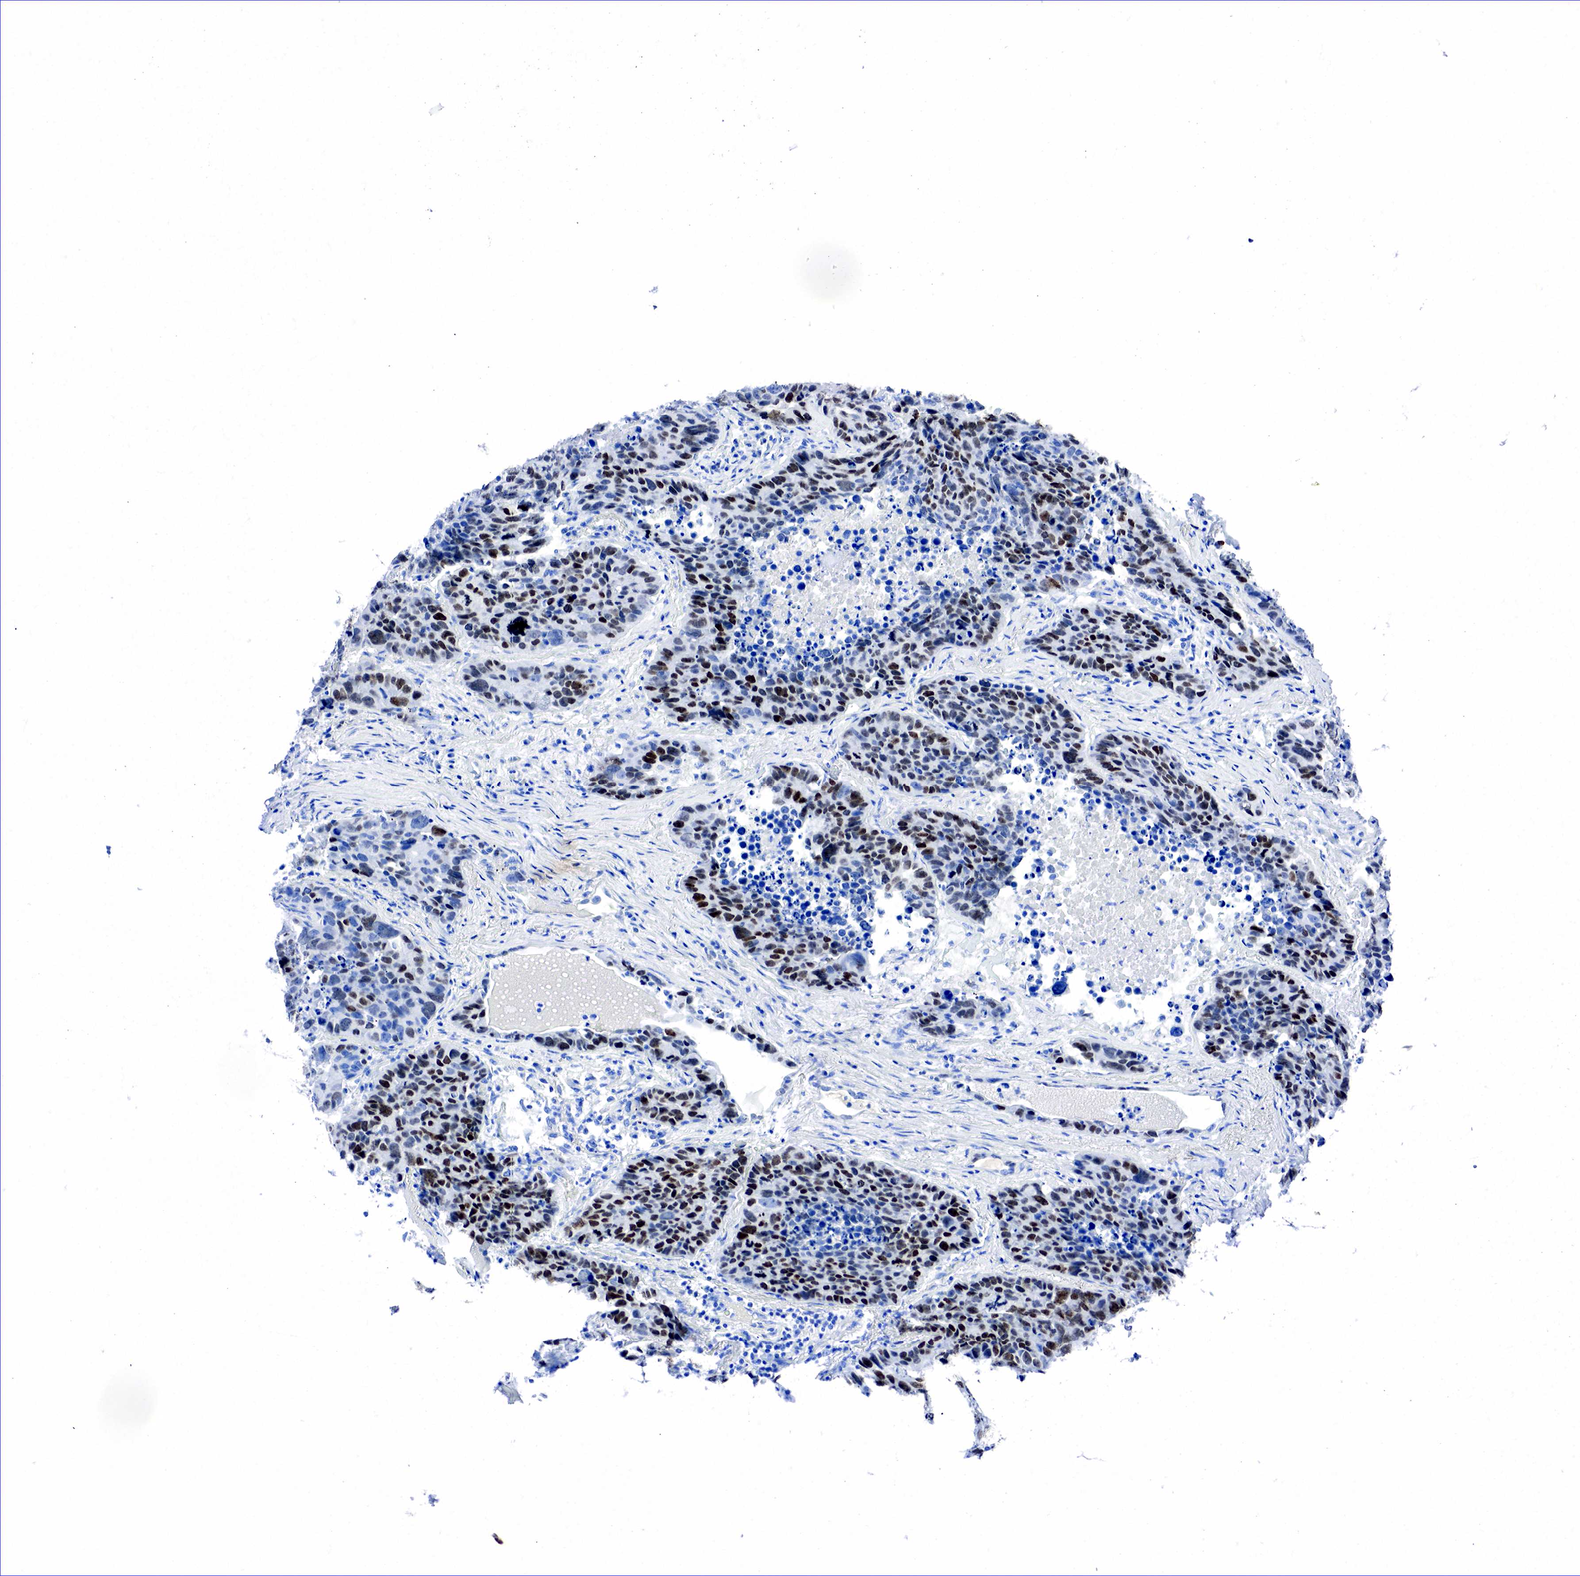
{"staining": {"intensity": "strong", "quantity": "25%-75%", "location": "nuclear"}, "tissue": "lung cancer", "cell_type": "Tumor cells", "image_type": "cancer", "snomed": [{"axis": "morphology", "description": "Carcinoid, malignant, NOS"}, {"axis": "topography", "description": "Lung"}], "caption": "There is high levels of strong nuclear positivity in tumor cells of lung cancer, as demonstrated by immunohistochemical staining (brown color).", "gene": "NKX2-1", "patient": {"sex": "male", "age": 60}}